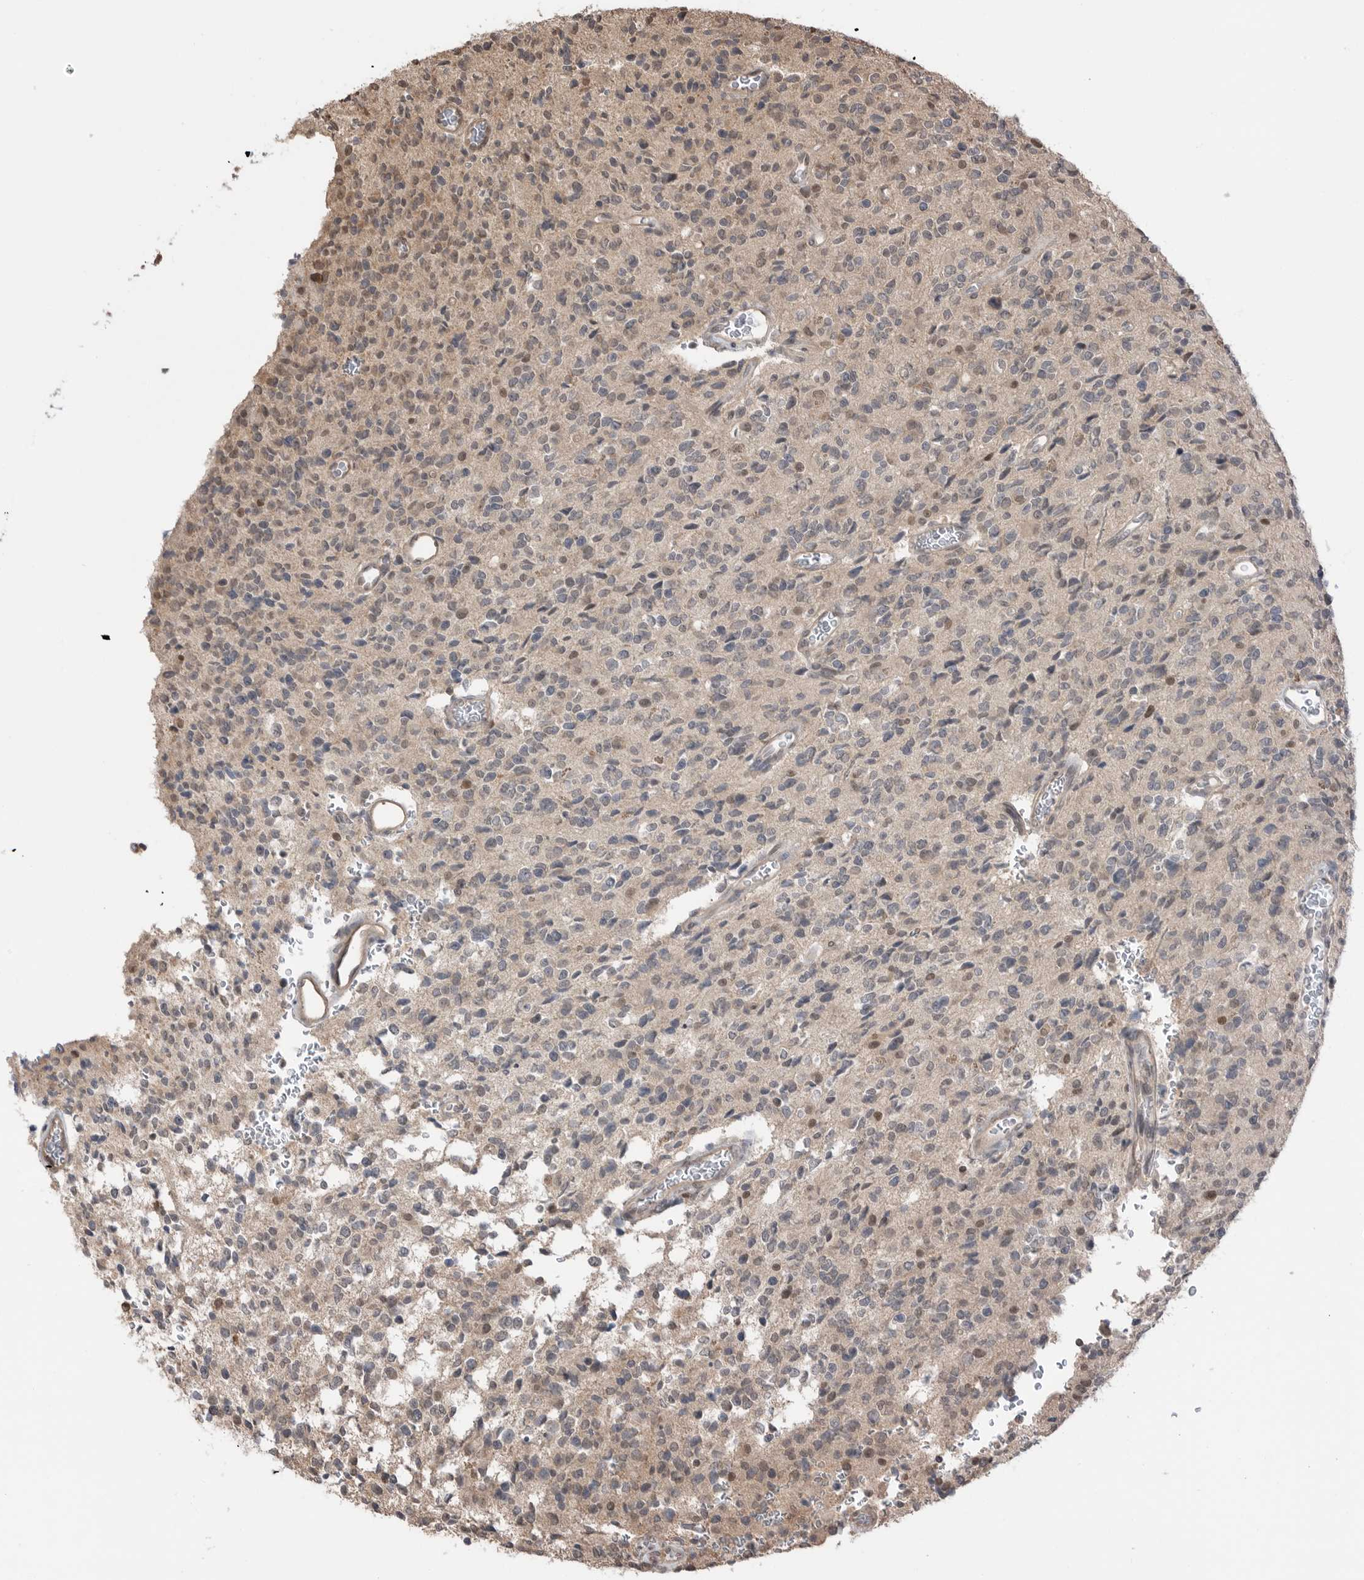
{"staining": {"intensity": "moderate", "quantity": "<25%", "location": "nuclear"}, "tissue": "glioma", "cell_type": "Tumor cells", "image_type": "cancer", "snomed": [{"axis": "morphology", "description": "Glioma, malignant, High grade"}, {"axis": "topography", "description": "Brain"}], "caption": "Protein analysis of glioma tissue exhibits moderate nuclear positivity in about <25% of tumor cells. Using DAB (3,3'-diaminobenzidine) (brown) and hematoxylin (blue) stains, captured at high magnification using brightfield microscopy.", "gene": "PEAK1", "patient": {"sex": "male", "age": 34}}